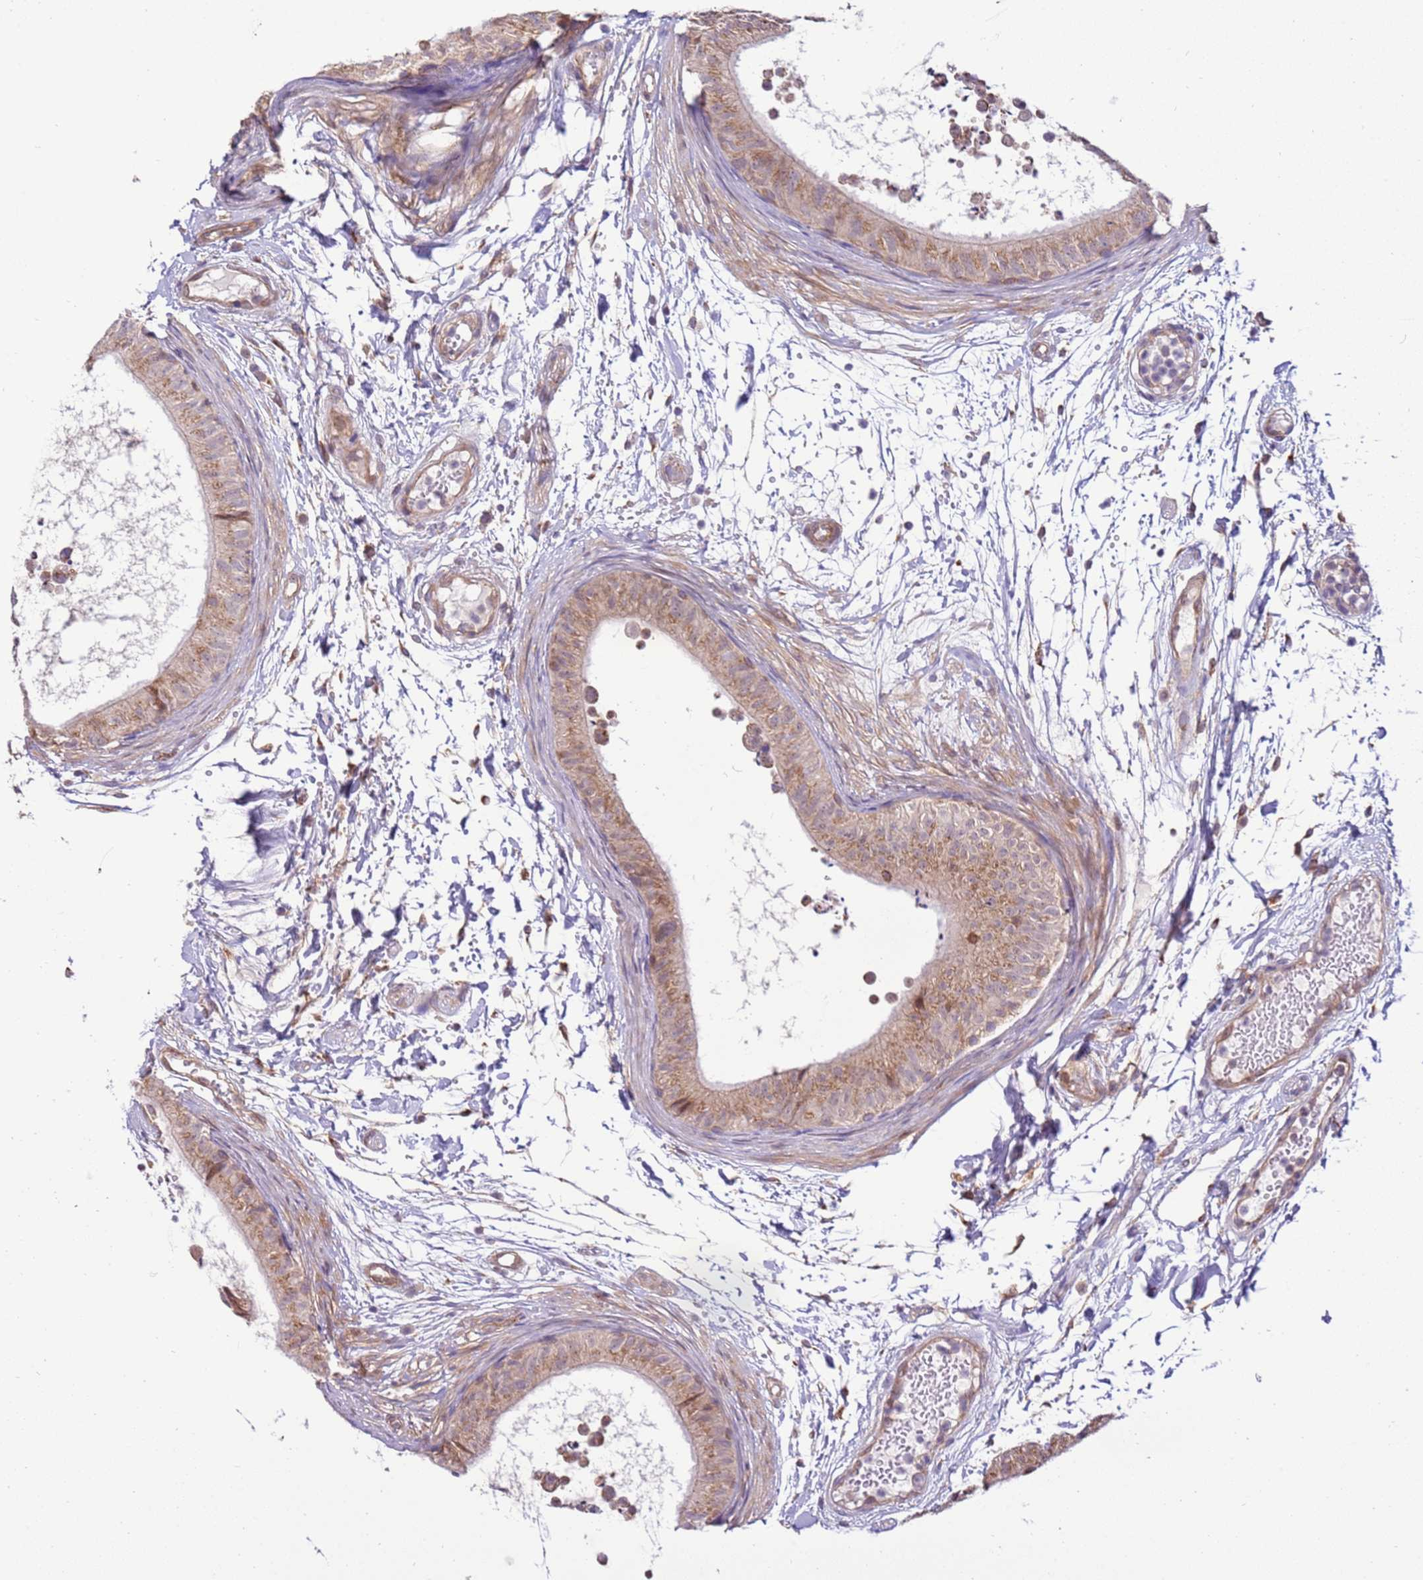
{"staining": {"intensity": "moderate", "quantity": ">75%", "location": "cytoplasmic/membranous"}, "tissue": "epididymis", "cell_type": "Glandular cells", "image_type": "normal", "snomed": [{"axis": "morphology", "description": "Normal tissue, NOS"}, {"axis": "topography", "description": "Epididymis"}], "caption": "Normal epididymis demonstrates moderate cytoplasmic/membranous expression in about >75% of glandular cells, visualized by immunohistochemistry.", "gene": "SCARA3", "patient": {"sex": "male", "age": 15}}